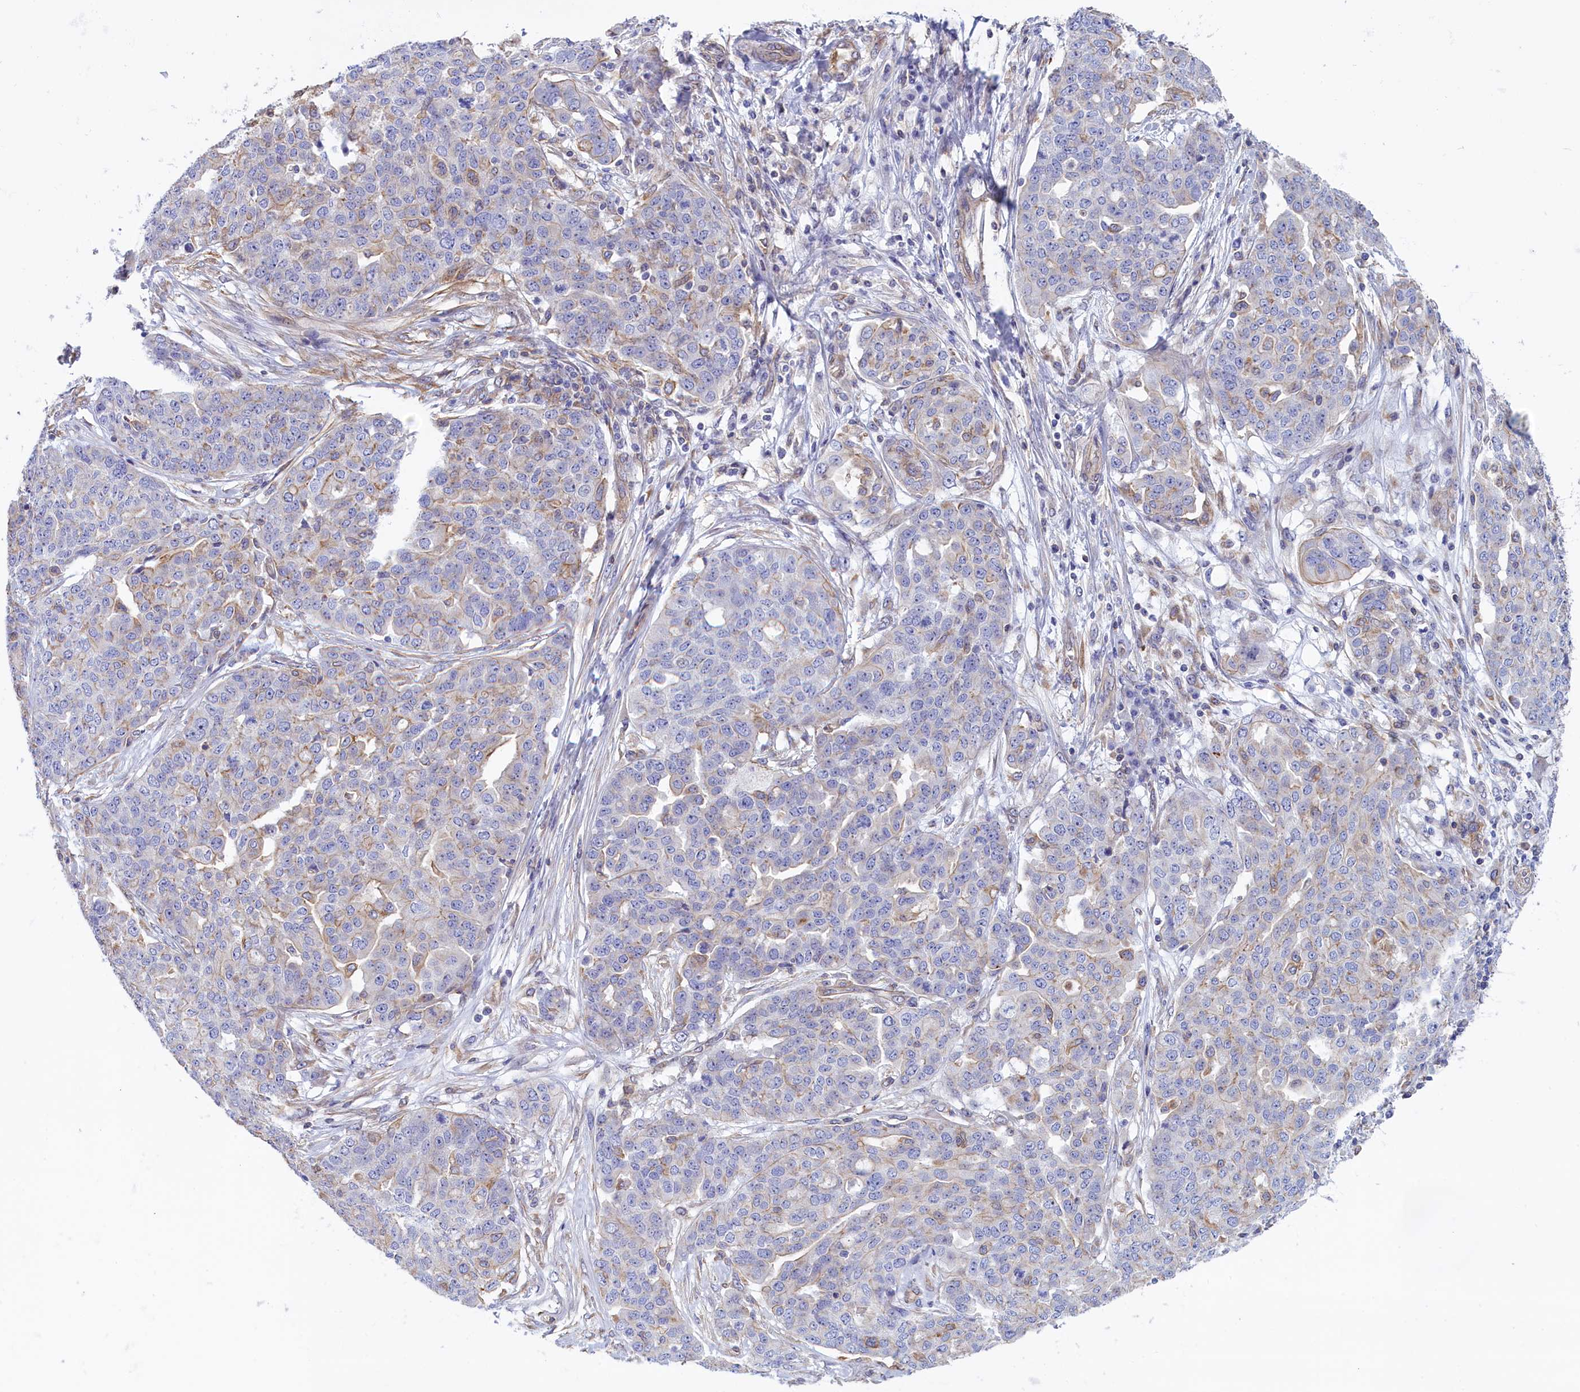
{"staining": {"intensity": "negative", "quantity": "none", "location": "none"}, "tissue": "ovarian cancer", "cell_type": "Tumor cells", "image_type": "cancer", "snomed": [{"axis": "morphology", "description": "Cystadenocarcinoma, serous, NOS"}, {"axis": "topography", "description": "Soft tissue"}, {"axis": "topography", "description": "Ovary"}], "caption": "Protein analysis of serous cystadenocarcinoma (ovarian) demonstrates no significant positivity in tumor cells.", "gene": "ABCC12", "patient": {"sex": "female", "age": 57}}